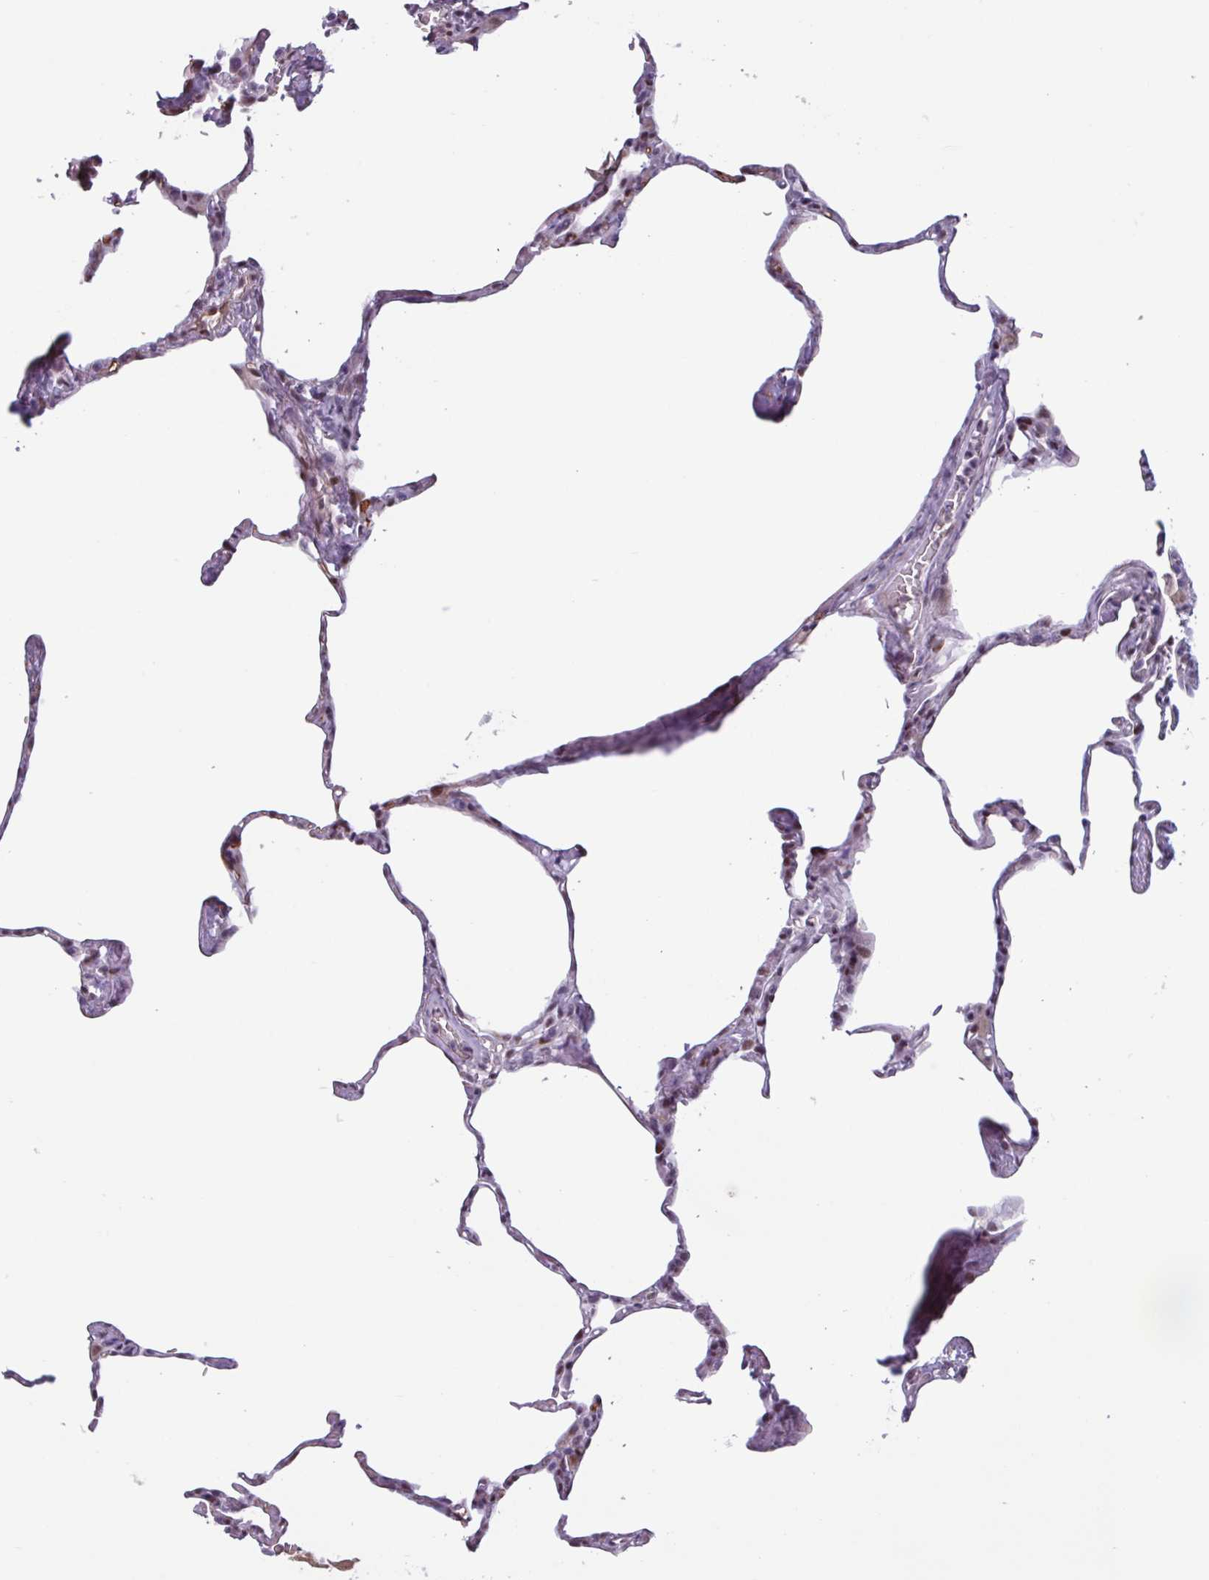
{"staining": {"intensity": "weak", "quantity": "25%-75%", "location": "nuclear"}, "tissue": "lung", "cell_type": "Alveolar cells", "image_type": "normal", "snomed": [{"axis": "morphology", "description": "Normal tissue, NOS"}, {"axis": "topography", "description": "Lung"}], "caption": "Immunohistochemistry of benign human lung exhibits low levels of weak nuclear positivity in approximately 25%-75% of alveolar cells.", "gene": "ZNF575", "patient": {"sex": "male", "age": 65}}